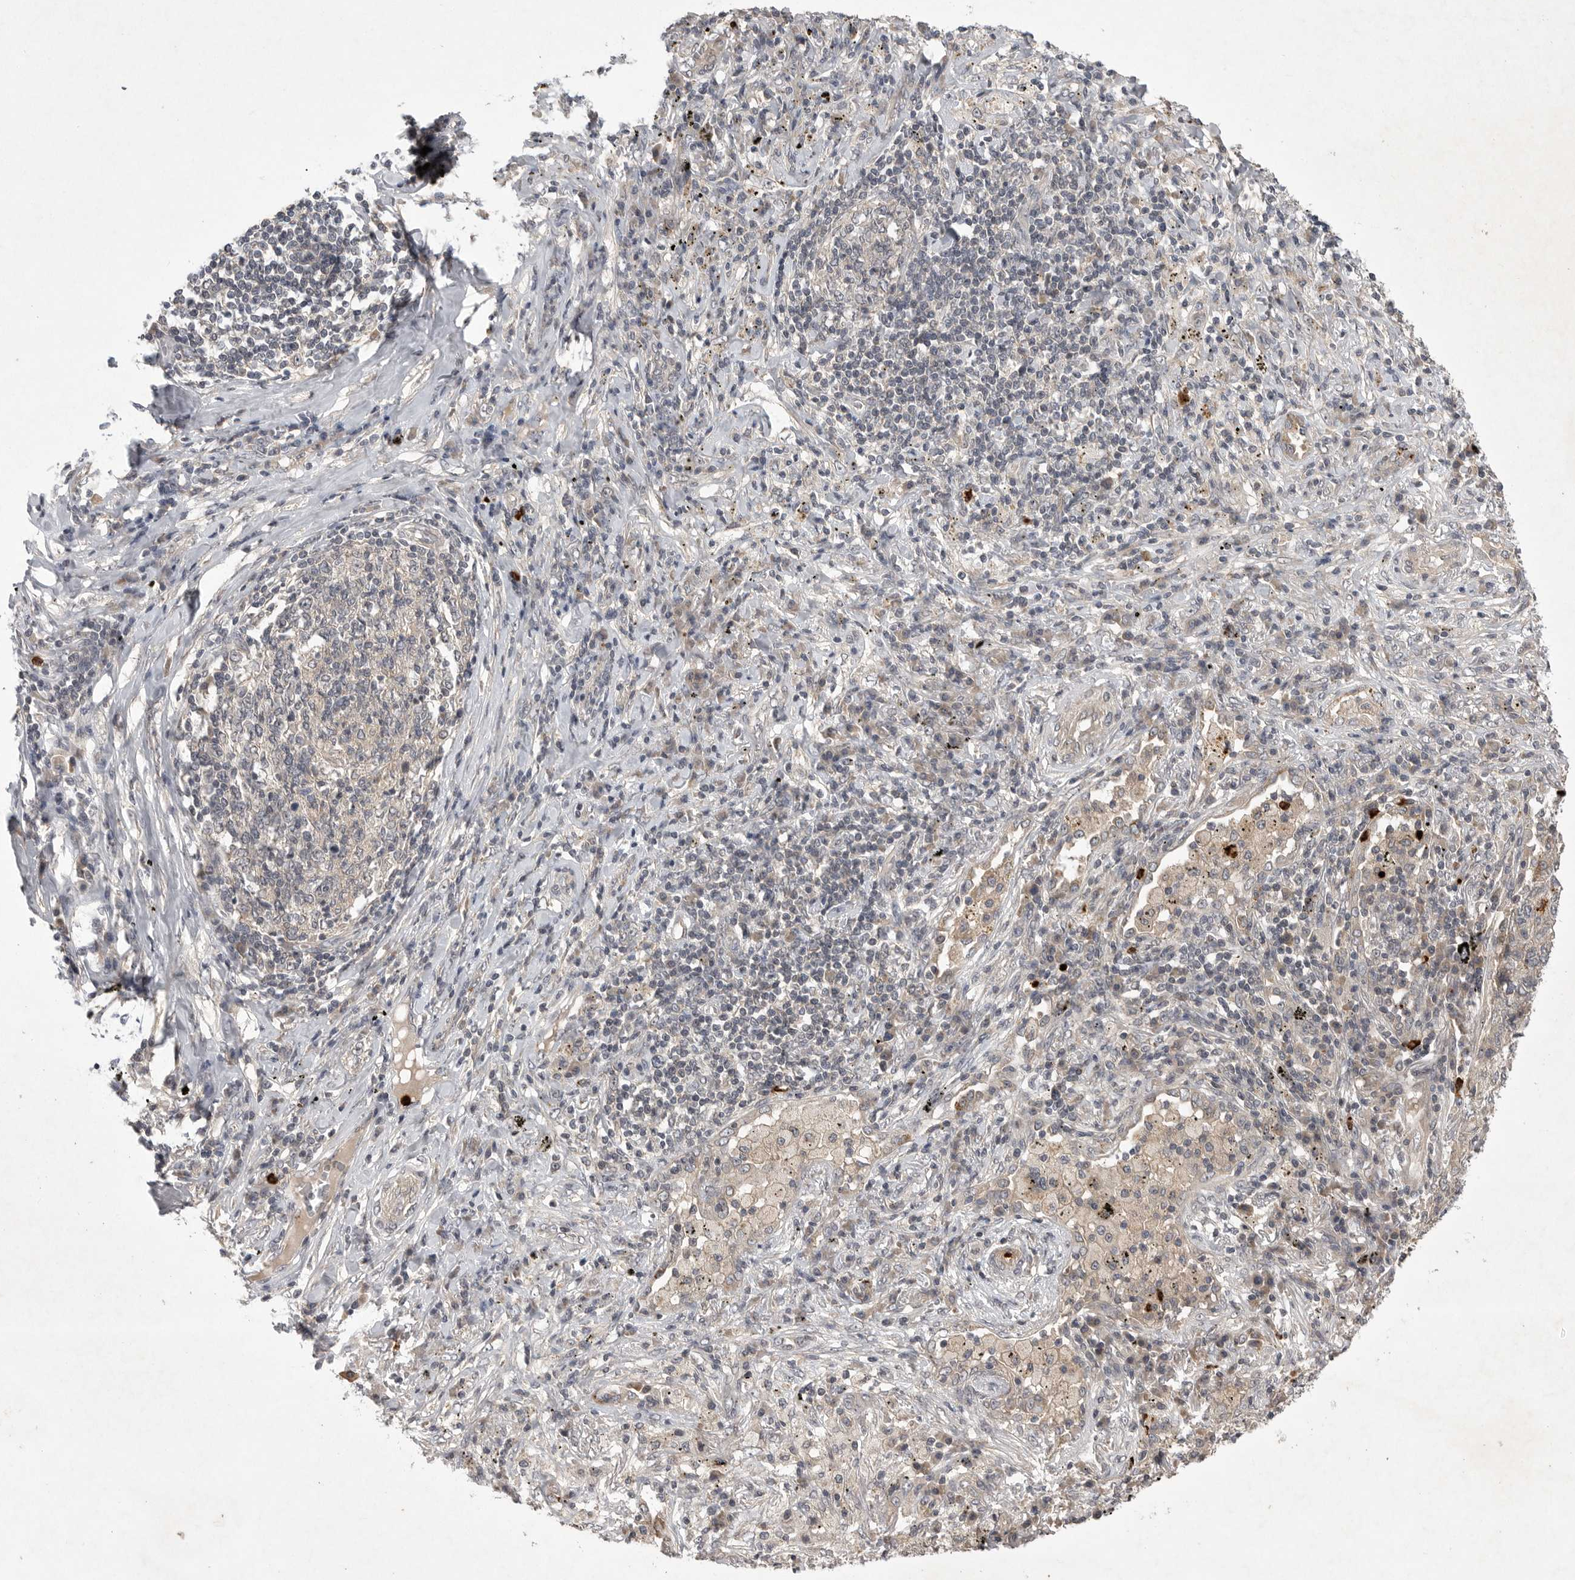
{"staining": {"intensity": "weak", "quantity": "<25%", "location": "cytoplasmic/membranous"}, "tissue": "lung cancer", "cell_type": "Tumor cells", "image_type": "cancer", "snomed": [{"axis": "morphology", "description": "Squamous cell carcinoma, NOS"}, {"axis": "topography", "description": "Lung"}], "caption": "Image shows no significant protein expression in tumor cells of lung cancer (squamous cell carcinoma).", "gene": "UBE3D", "patient": {"sex": "female", "age": 63}}